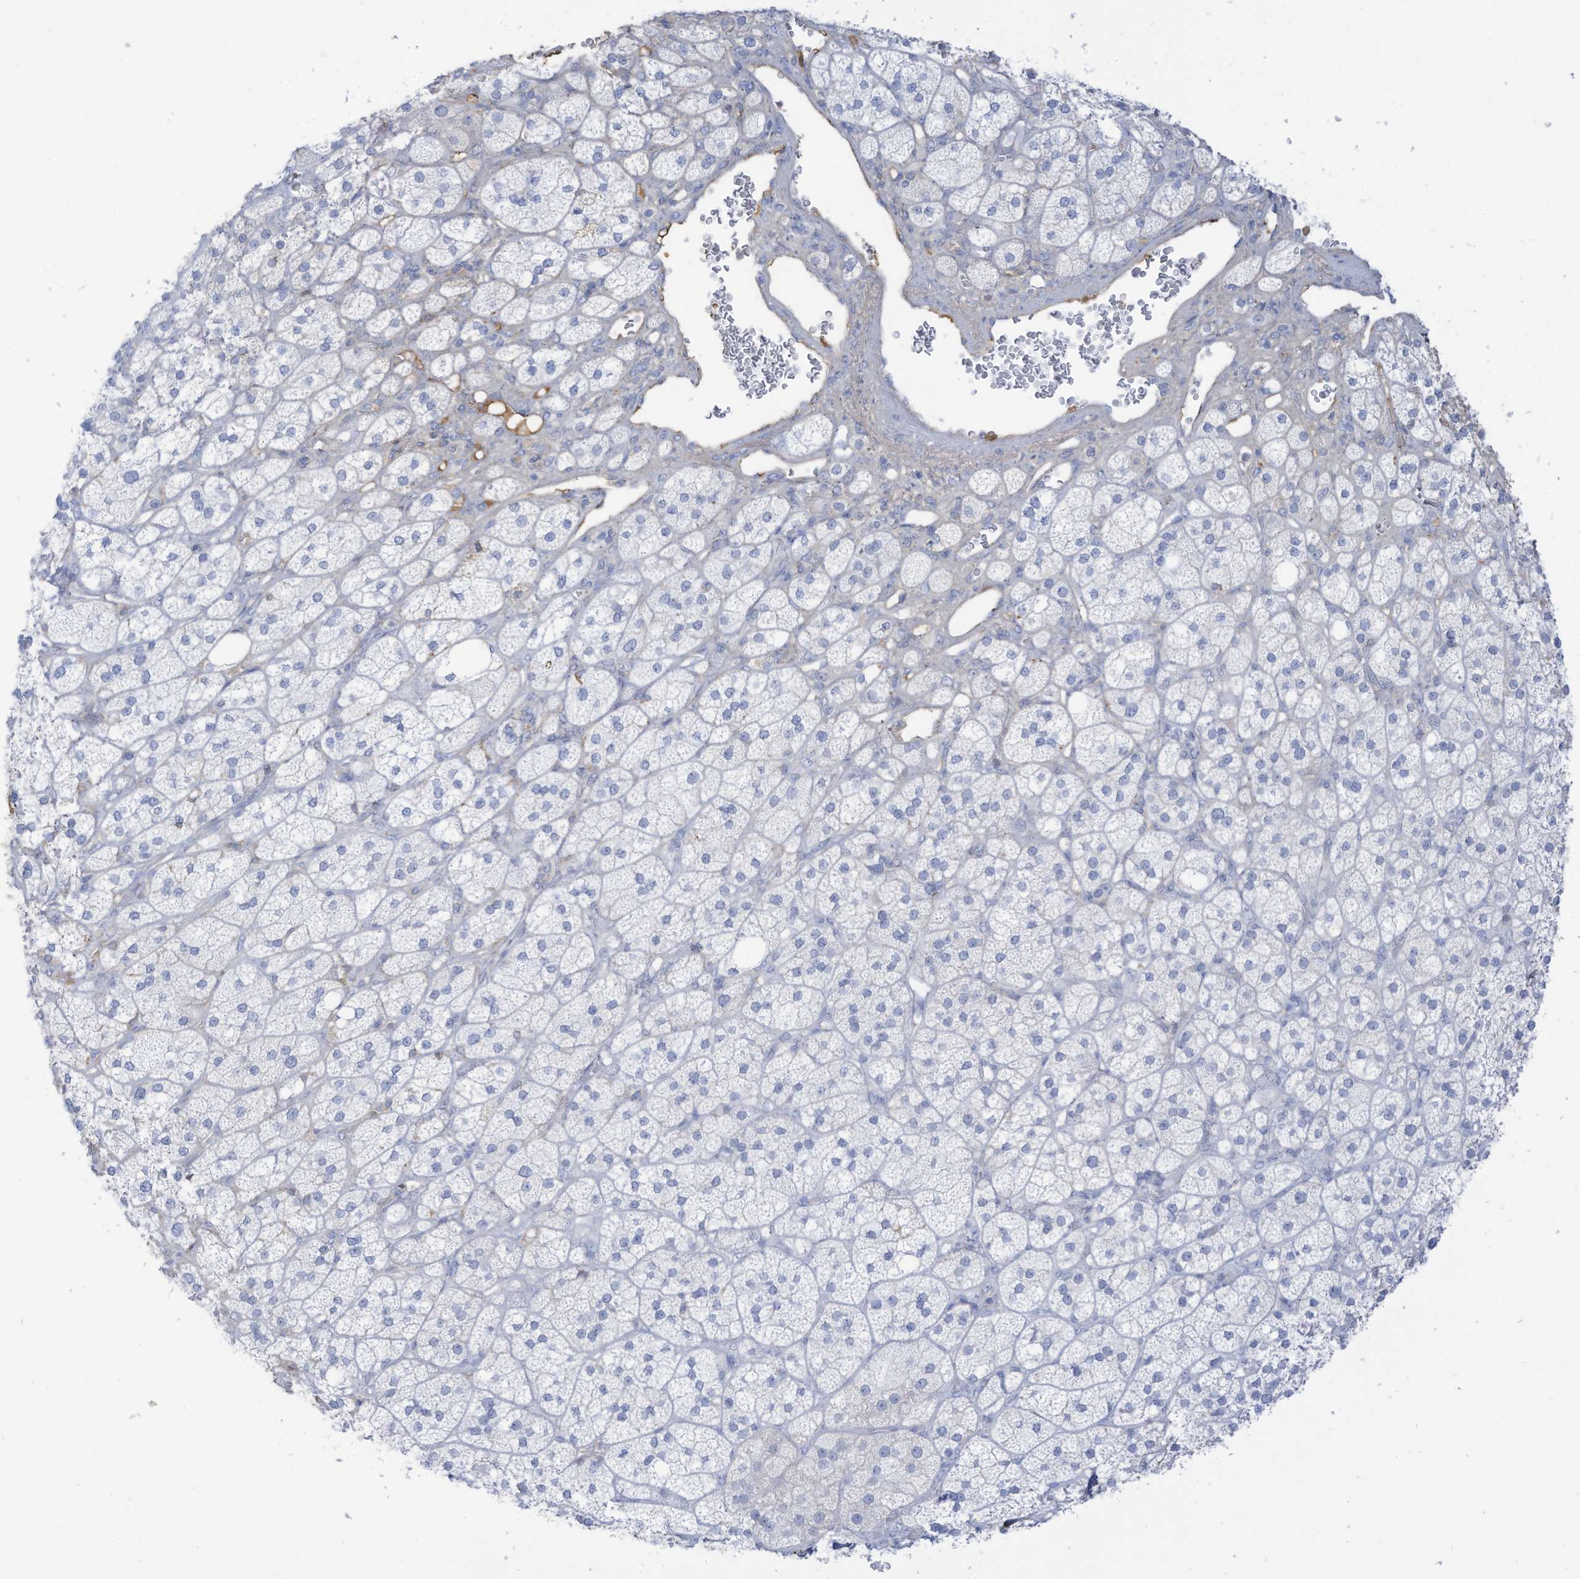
{"staining": {"intensity": "negative", "quantity": "none", "location": "none"}, "tissue": "adrenal gland", "cell_type": "Glandular cells", "image_type": "normal", "snomed": [{"axis": "morphology", "description": "Normal tissue, NOS"}, {"axis": "topography", "description": "Adrenal gland"}], "caption": "A micrograph of adrenal gland stained for a protein exhibits no brown staining in glandular cells.", "gene": "HSD17B13", "patient": {"sex": "male", "age": 61}}